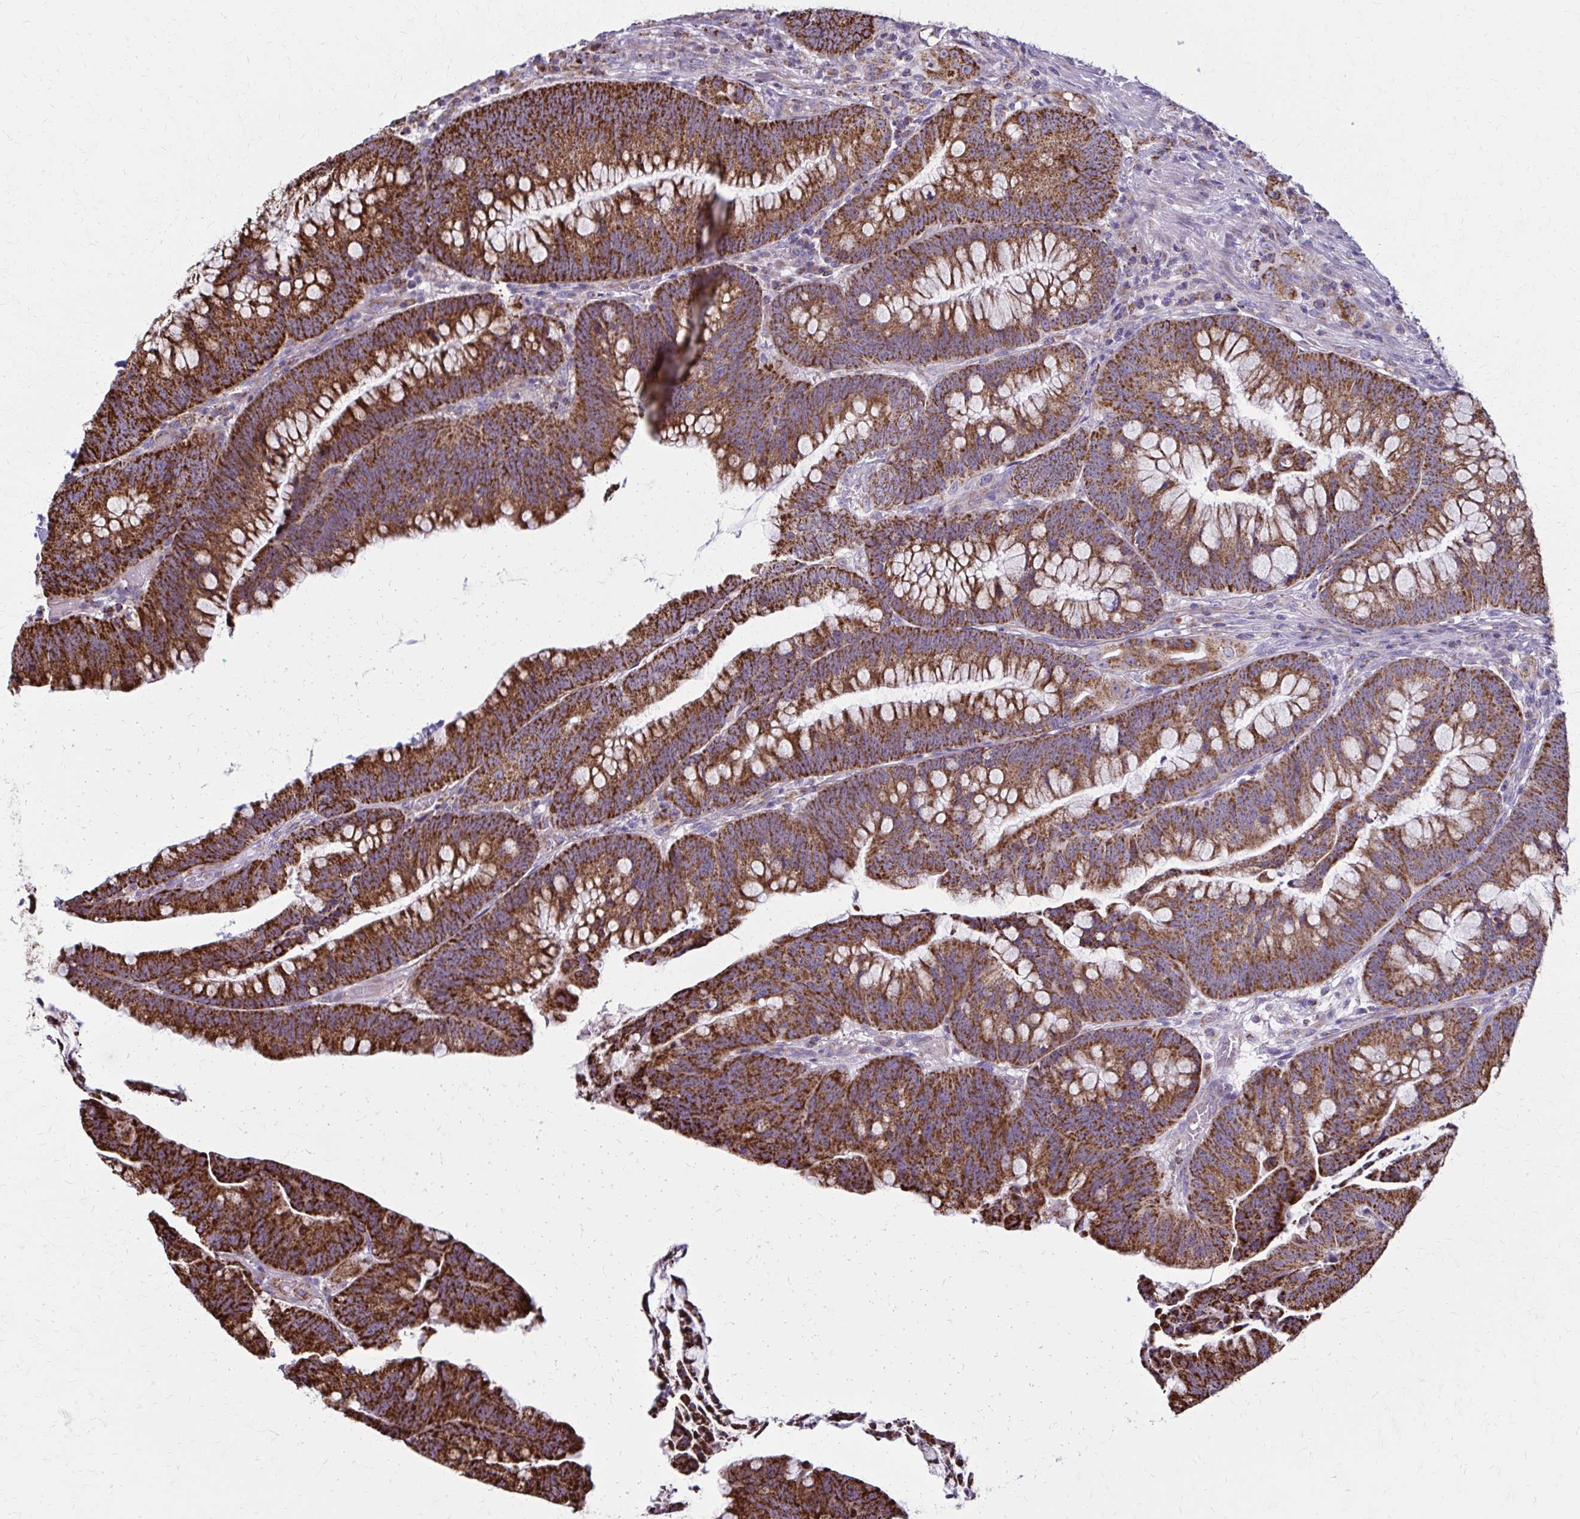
{"staining": {"intensity": "strong", "quantity": ">75%", "location": "cytoplasmic/membranous"}, "tissue": "colorectal cancer", "cell_type": "Tumor cells", "image_type": "cancer", "snomed": [{"axis": "morphology", "description": "Adenocarcinoma, NOS"}, {"axis": "topography", "description": "Colon"}], "caption": "This is an image of immunohistochemistry (IHC) staining of colorectal cancer, which shows strong positivity in the cytoplasmic/membranous of tumor cells.", "gene": "TVP23A", "patient": {"sex": "male", "age": 62}}